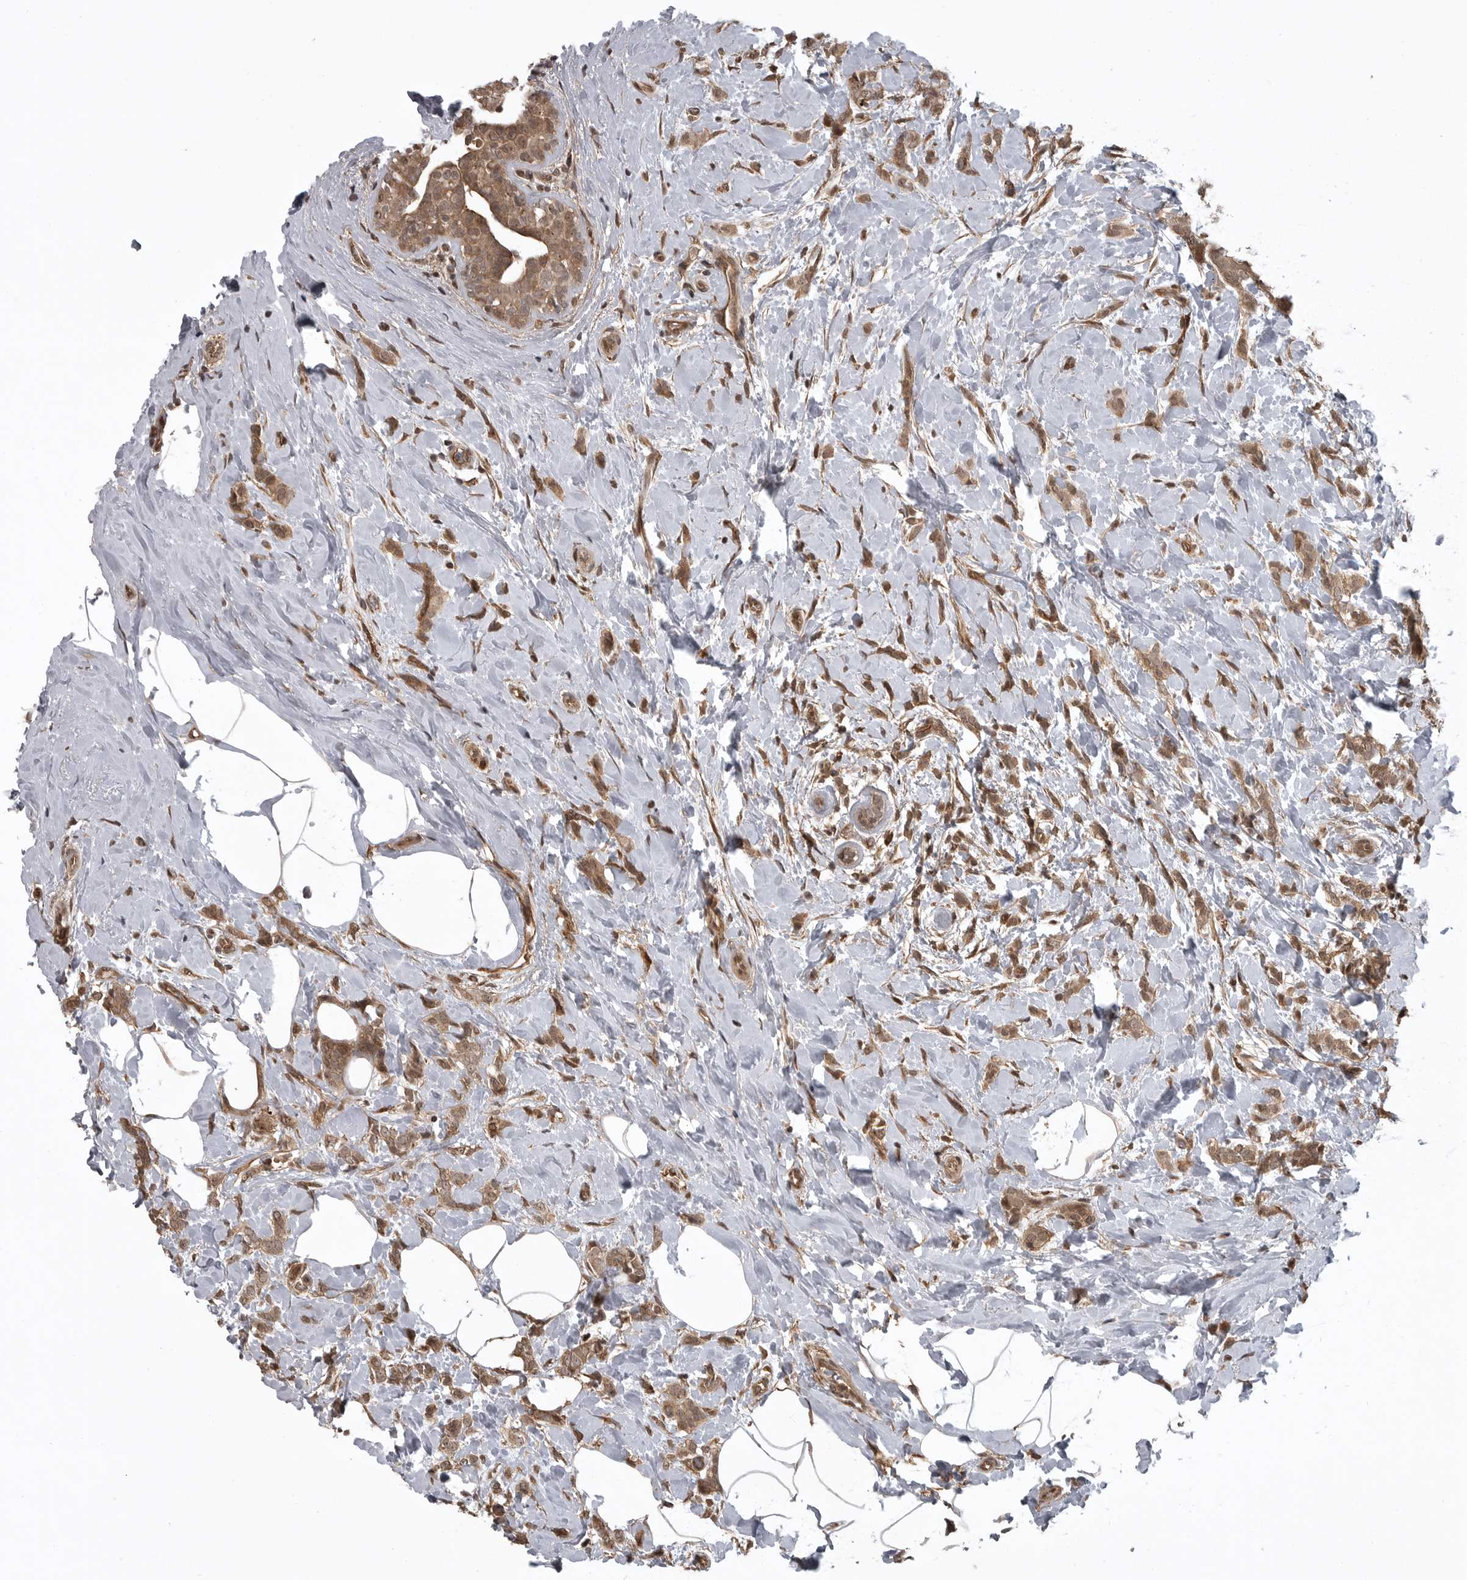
{"staining": {"intensity": "moderate", "quantity": ">75%", "location": "cytoplasmic/membranous"}, "tissue": "breast cancer", "cell_type": "Tumor cells", "image_type": "cancer", "snomed": [{"axis": "morphology", "description": "Lobular carcinoma, in situ"}, {"axis": "morphology", "description": "Lobular carcinoma"}, {"axis": "topography", "description": "Breast"}], "caption": "A brown stain highlights moderate cytoplasmic/membranous staining of a protein in lobular carcinoma in situ (breast) tumor cells.", "gene": "DNAJC8", "patient": {"sex": "female", "age": 41}}